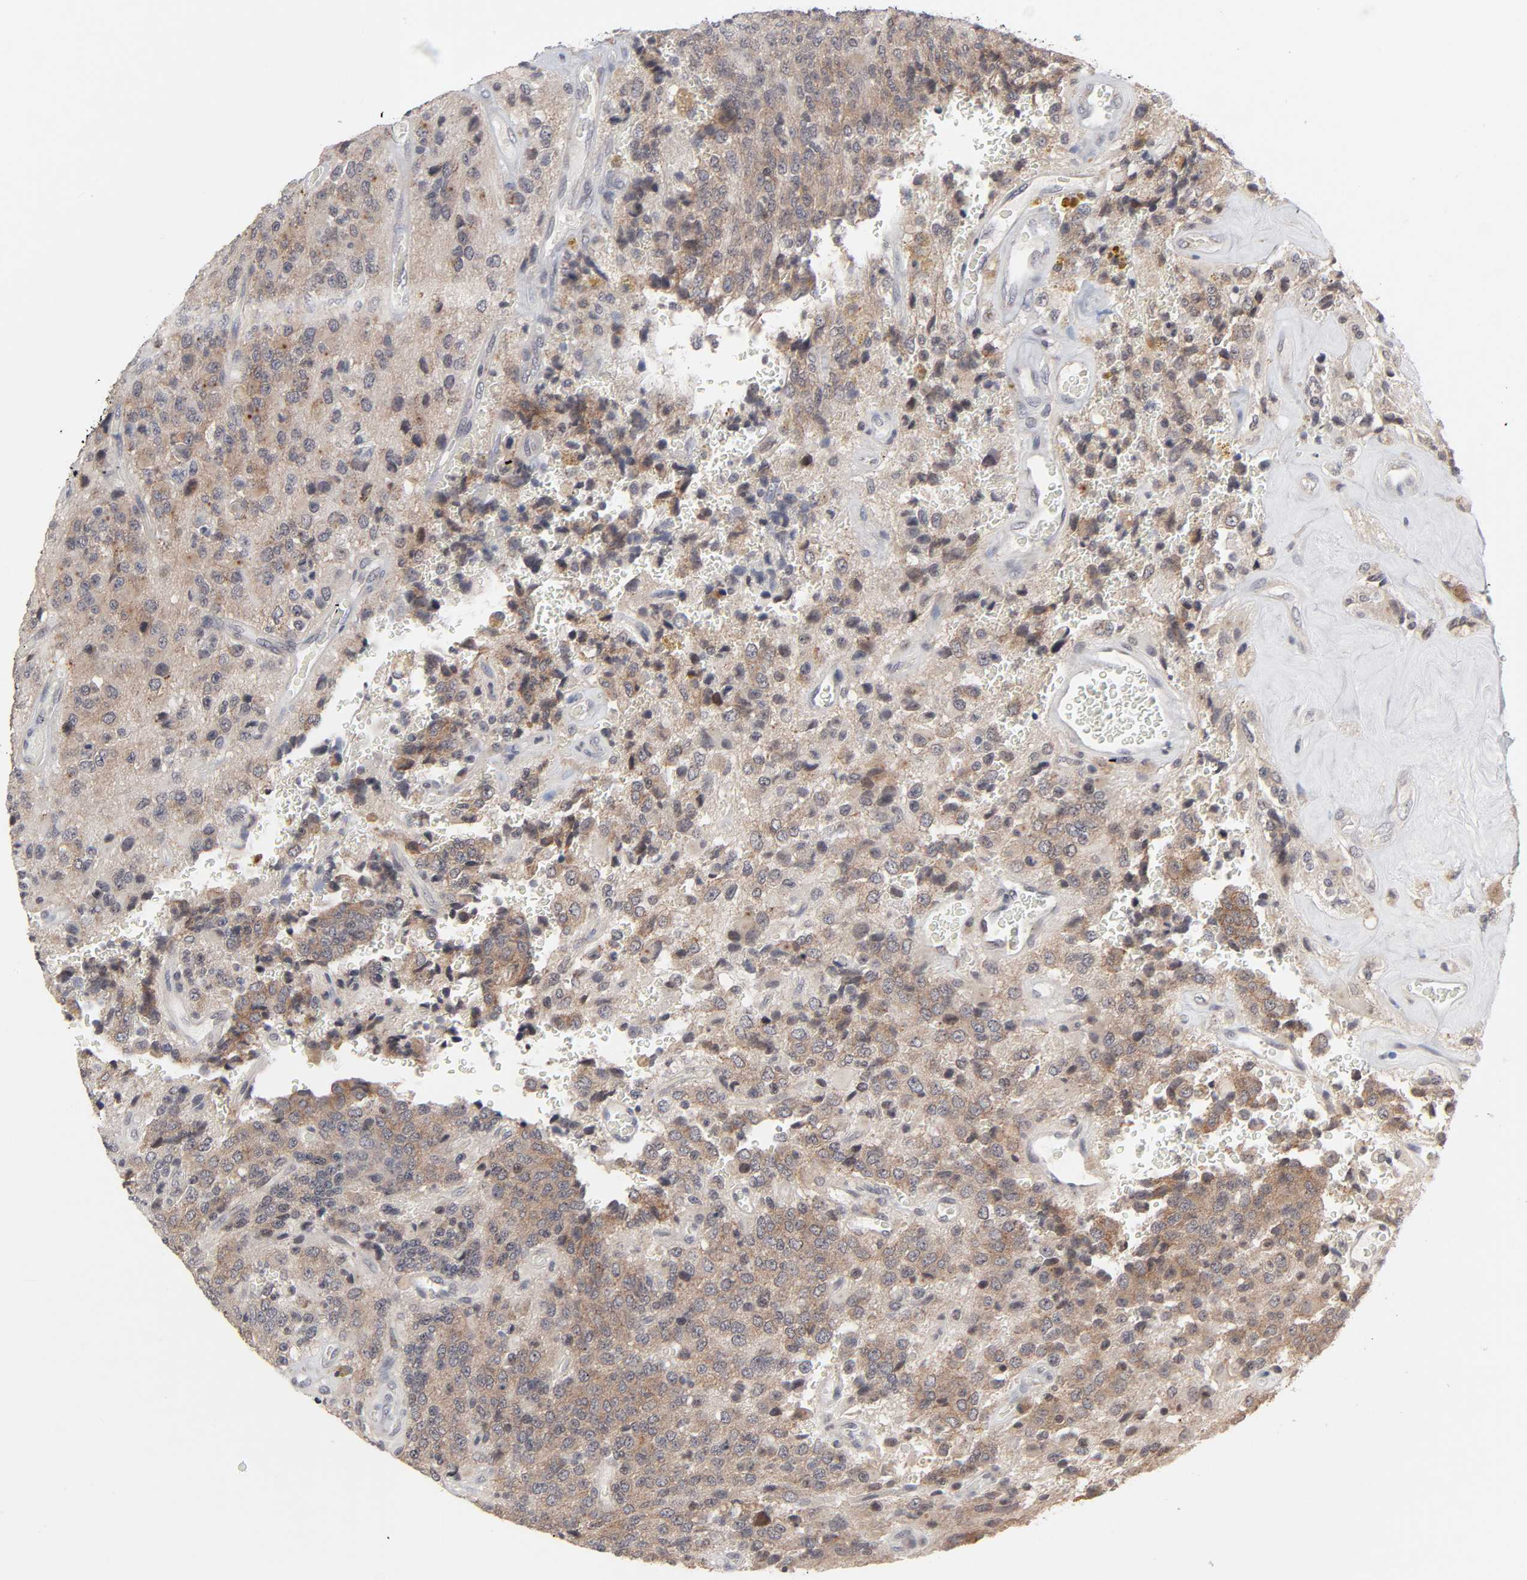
{"staining": {"intensity": "moderate", "quantity": ">75%", "location": "cytoplasmic/membranous"}, "tissue": "glioma", "cell_type": "Tumor cells", "image_type": "cancer", "snomed": [{"axis": "morphology", "description": "Glioma, malignant, High grade"}, {"axis": "topography", "description": "pancreas cauda"}], "caption": "Immunohistochemistry (IHC) micrograph of neoplastic tissue: human high-grade glioma (malignant) stained using immunohistochemistry demonstrates medium levels of moderate protein expression localized specifically in the cytoplasmic/membranous of tumor cells, appearing as a cytoplasmic/membranous brown color.", "gene": "AUH", "patient": {"sex": "male", "age": 60}}